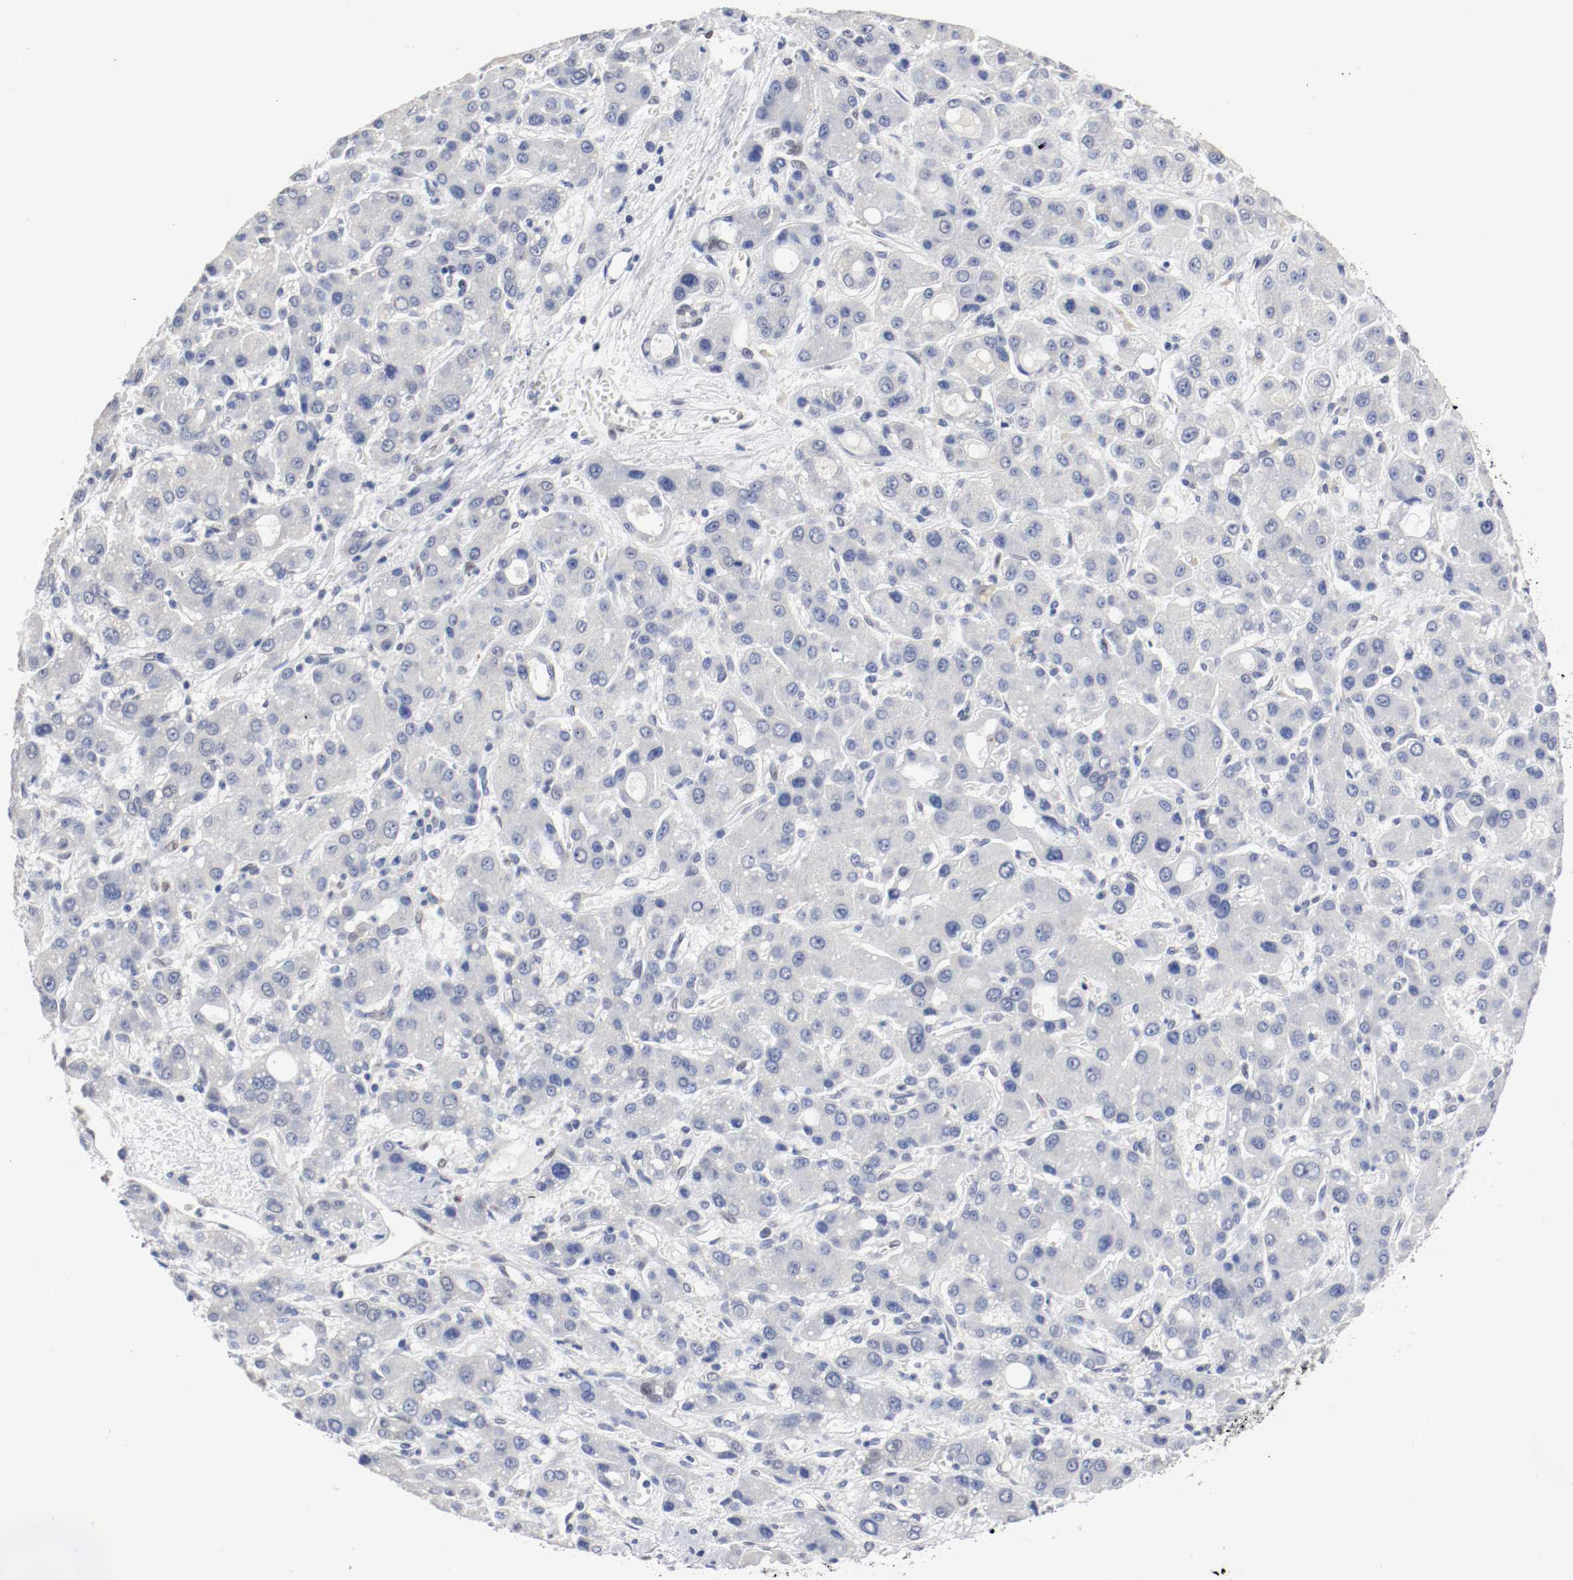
{"staining": {"intensity": "negative", "quantity": "none", "location": "none"}, "tissue": "liver cancer", "cell_type": "Tumor cells", "image_type": "cancer", "snomed": [{"axis": "morphology", "description": "Carcinoma, Hepatocellular, NOS"}, {"axis": "topography", "description": "Liver"}], "caption": "Immunohistochemistry (IHC) of liver hepatocellular carcinoma demonstrates no staining in tumor cells. The staining is performed using DAB brown chromogen with nuclei counter-stained in using hematoxylin.", "gene": "FOSL2", "patient": {"sex": "male", "age": 55}}